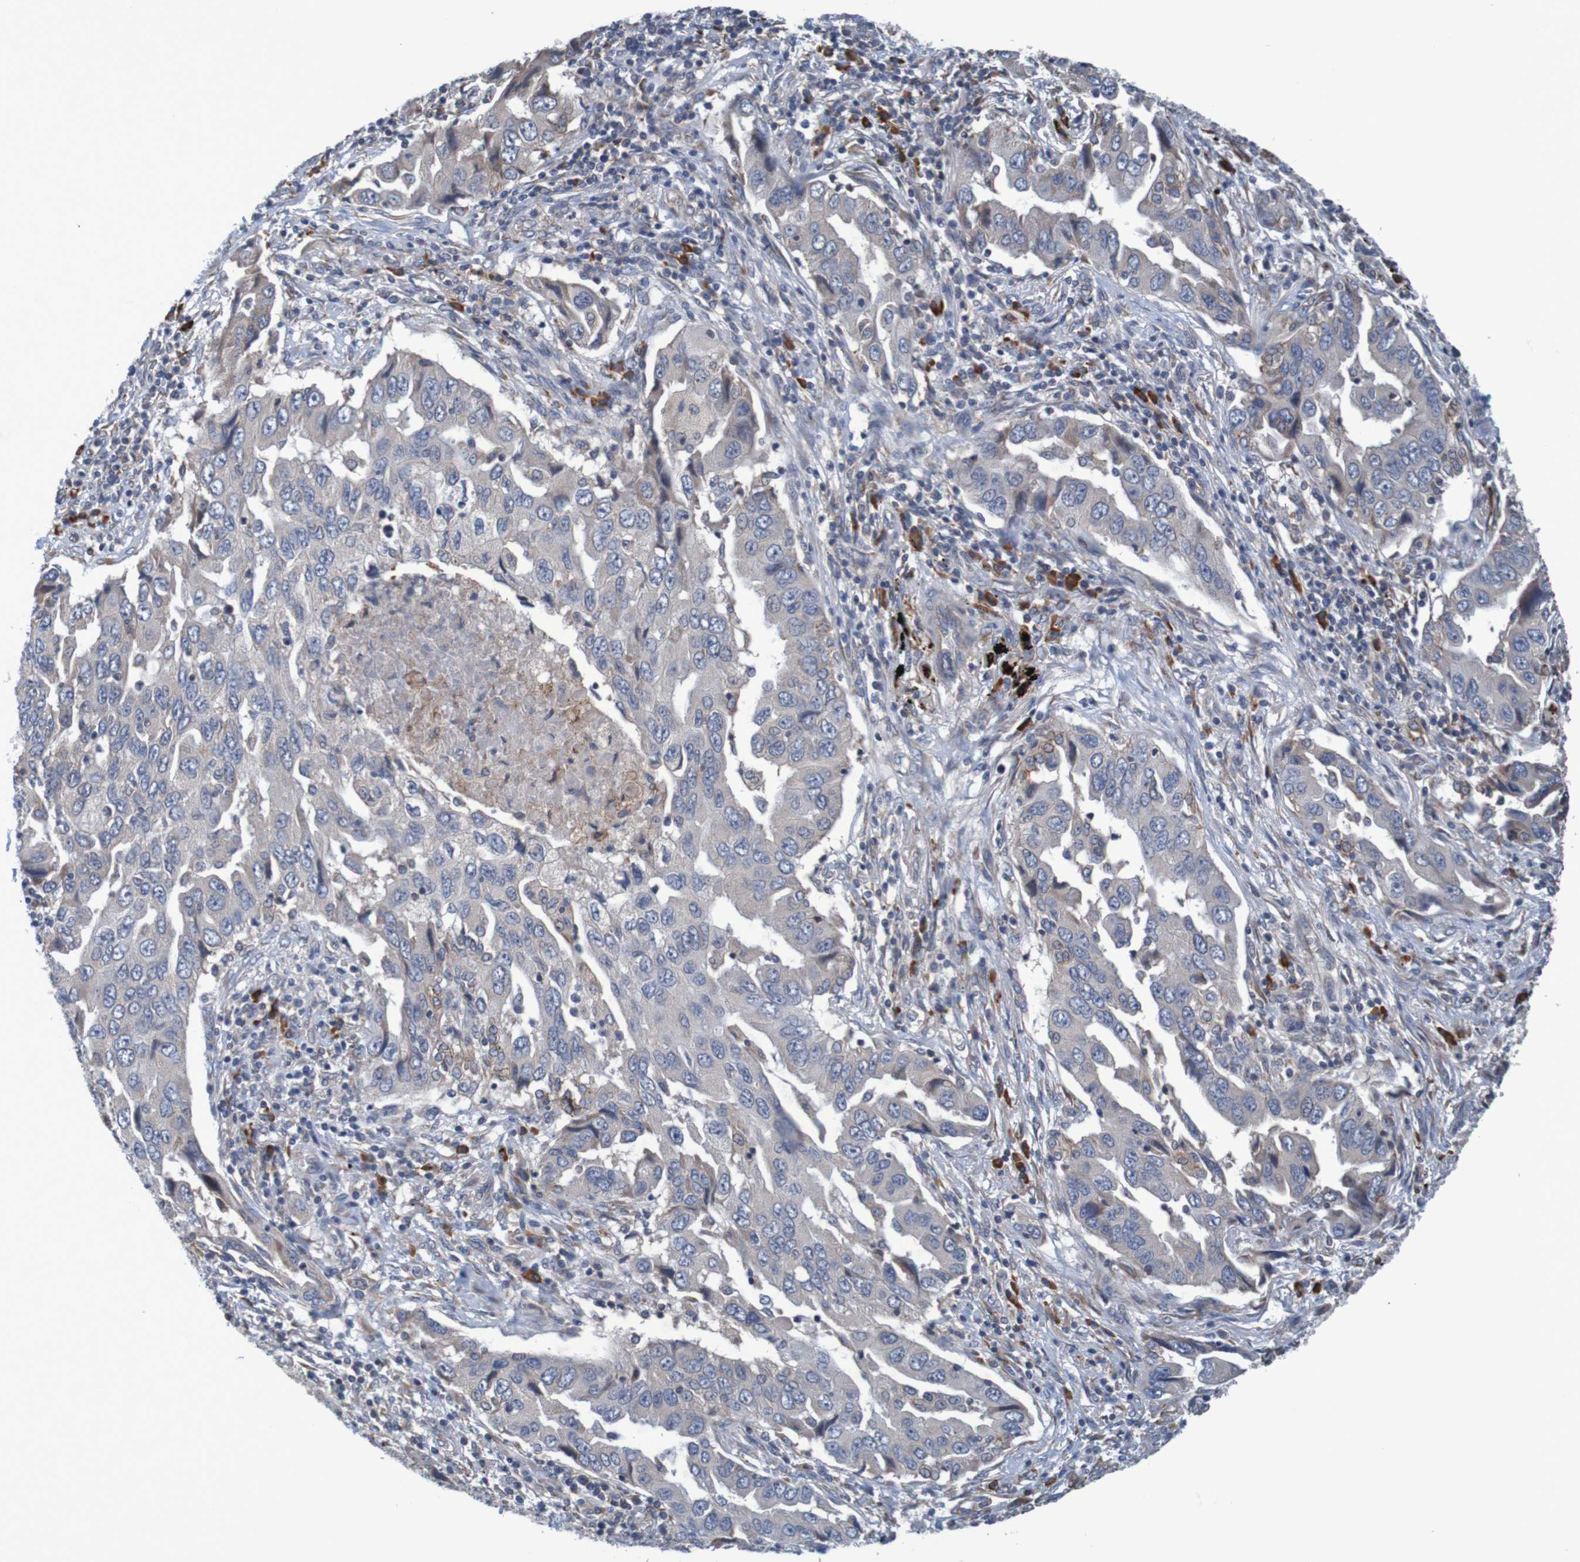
{"staining": {"intensity": "negative", "quantity": "none", "location": "none"}, "tissue": "lung cancer", "cell_type": "Tumor cells", "image_type": "cancer", "snomed": [{"axis": "morphology", "description": "Adenocarcinoma, NOS"}, {"axis": "topography", "description": "Lung"}], "caption": "Micrograph shows no protein staining in tumor cells of lung adenocarcinoma tissue.", "gene": "CLDN18", "patient": {"sex": "female", "age": 65}}